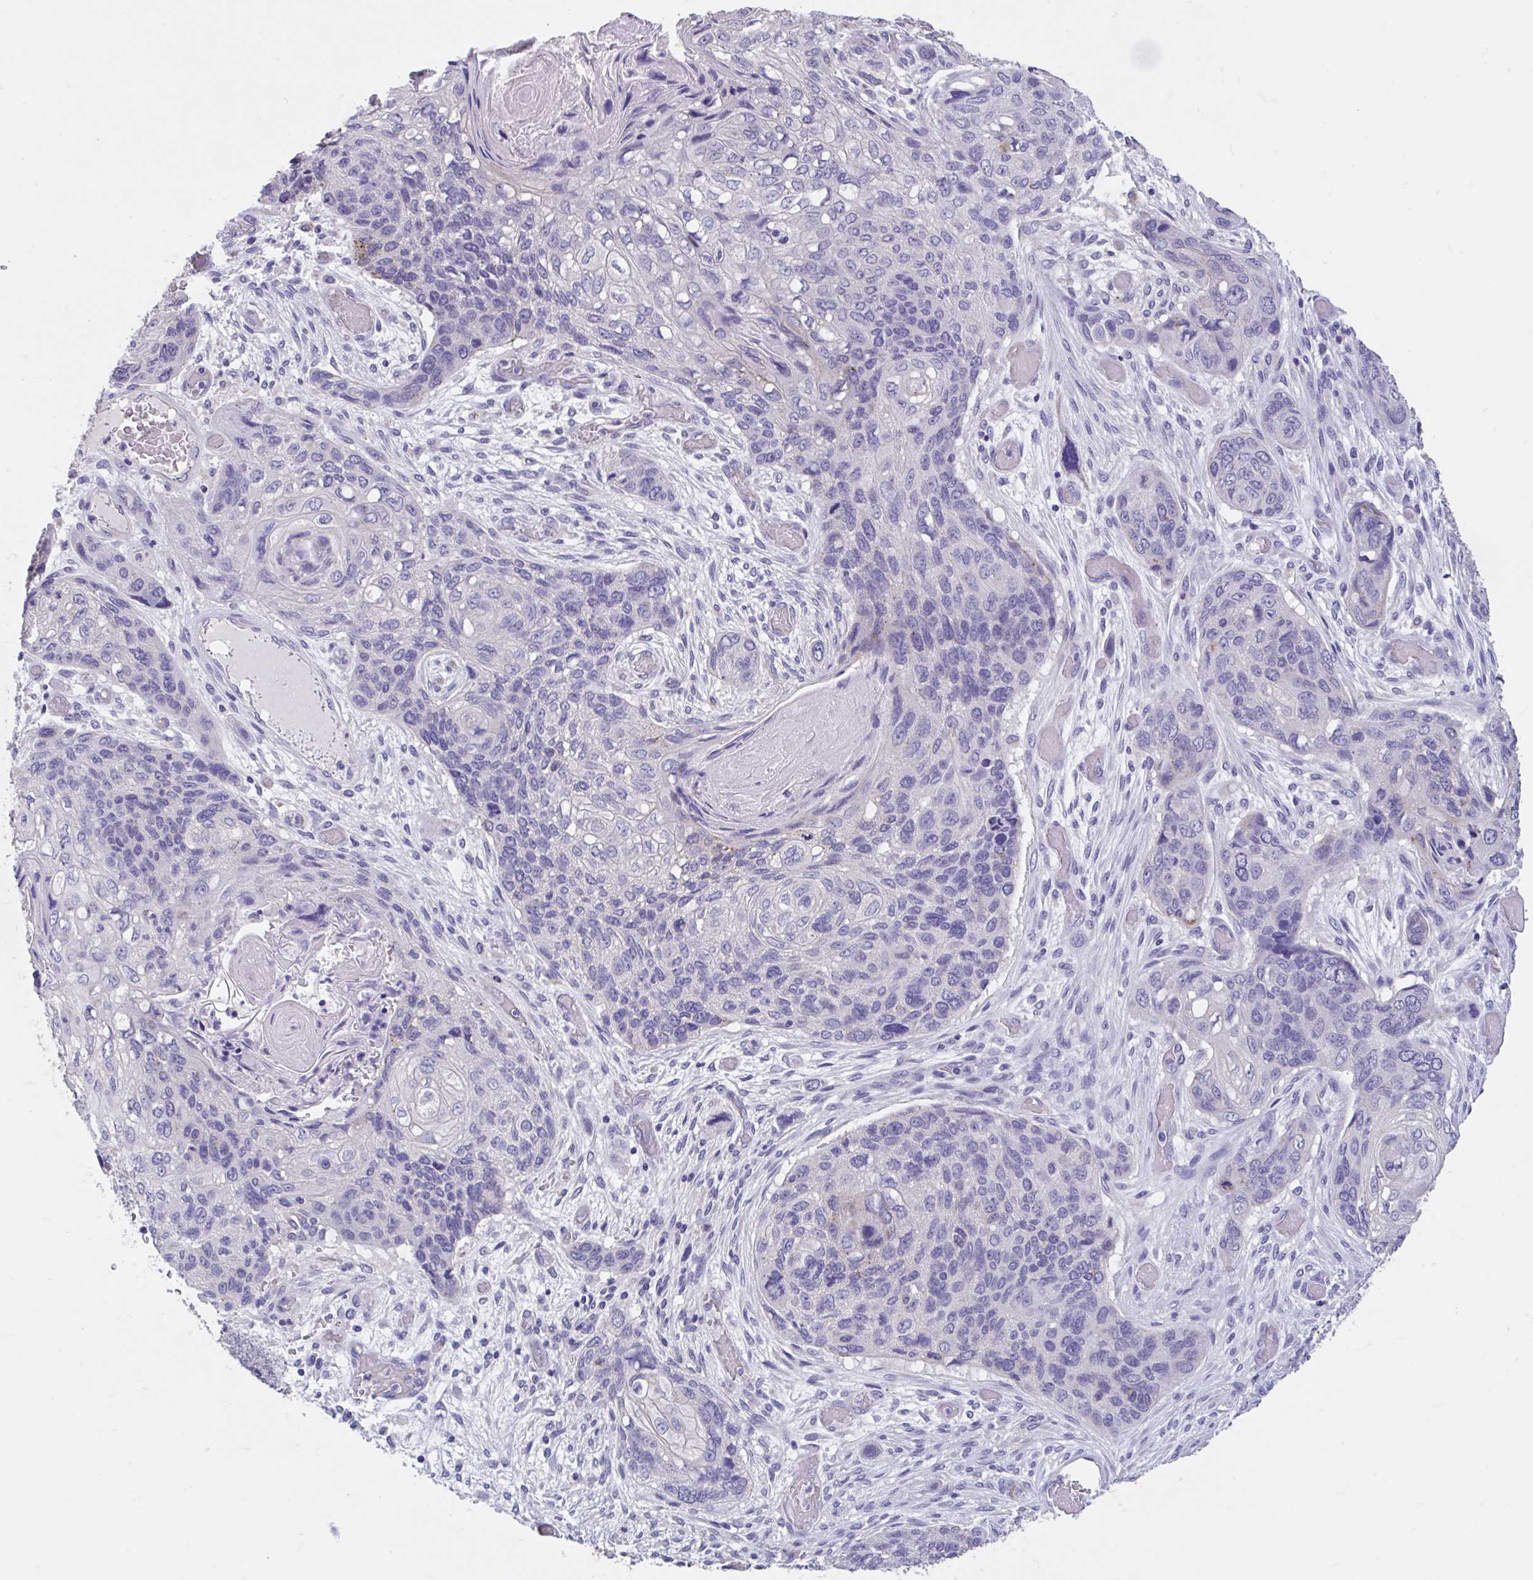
{"staining": {"intensity": "negative", "quantity": "none", "location": "none"}, "tissue": "lung cancer", "cell_type": "Tumor cells", "image_type": "cancer", "snomed": [{"axis": "morphology", "description": "Squamous cell carcinoma, NOS"}, {"axis": "morphology", "description": "Squamous cell carcinoma, metastatic, NOS"}, {"axis": "topography", "description": "Lymph node"}, {"axis": "topography", "description": "Lung"}], "caption": "A high-resolution histopathology image shows IHC staining of lung cancer (squamous cell carcinoma), which reveals no significant positivity in tumor cells. (Brightfield microscopy of DAB (3,3'-diaminobenzidine) IHC at high magnification).", "gene": "GPR162", "patient": {"sex": "male", "age": 41}}